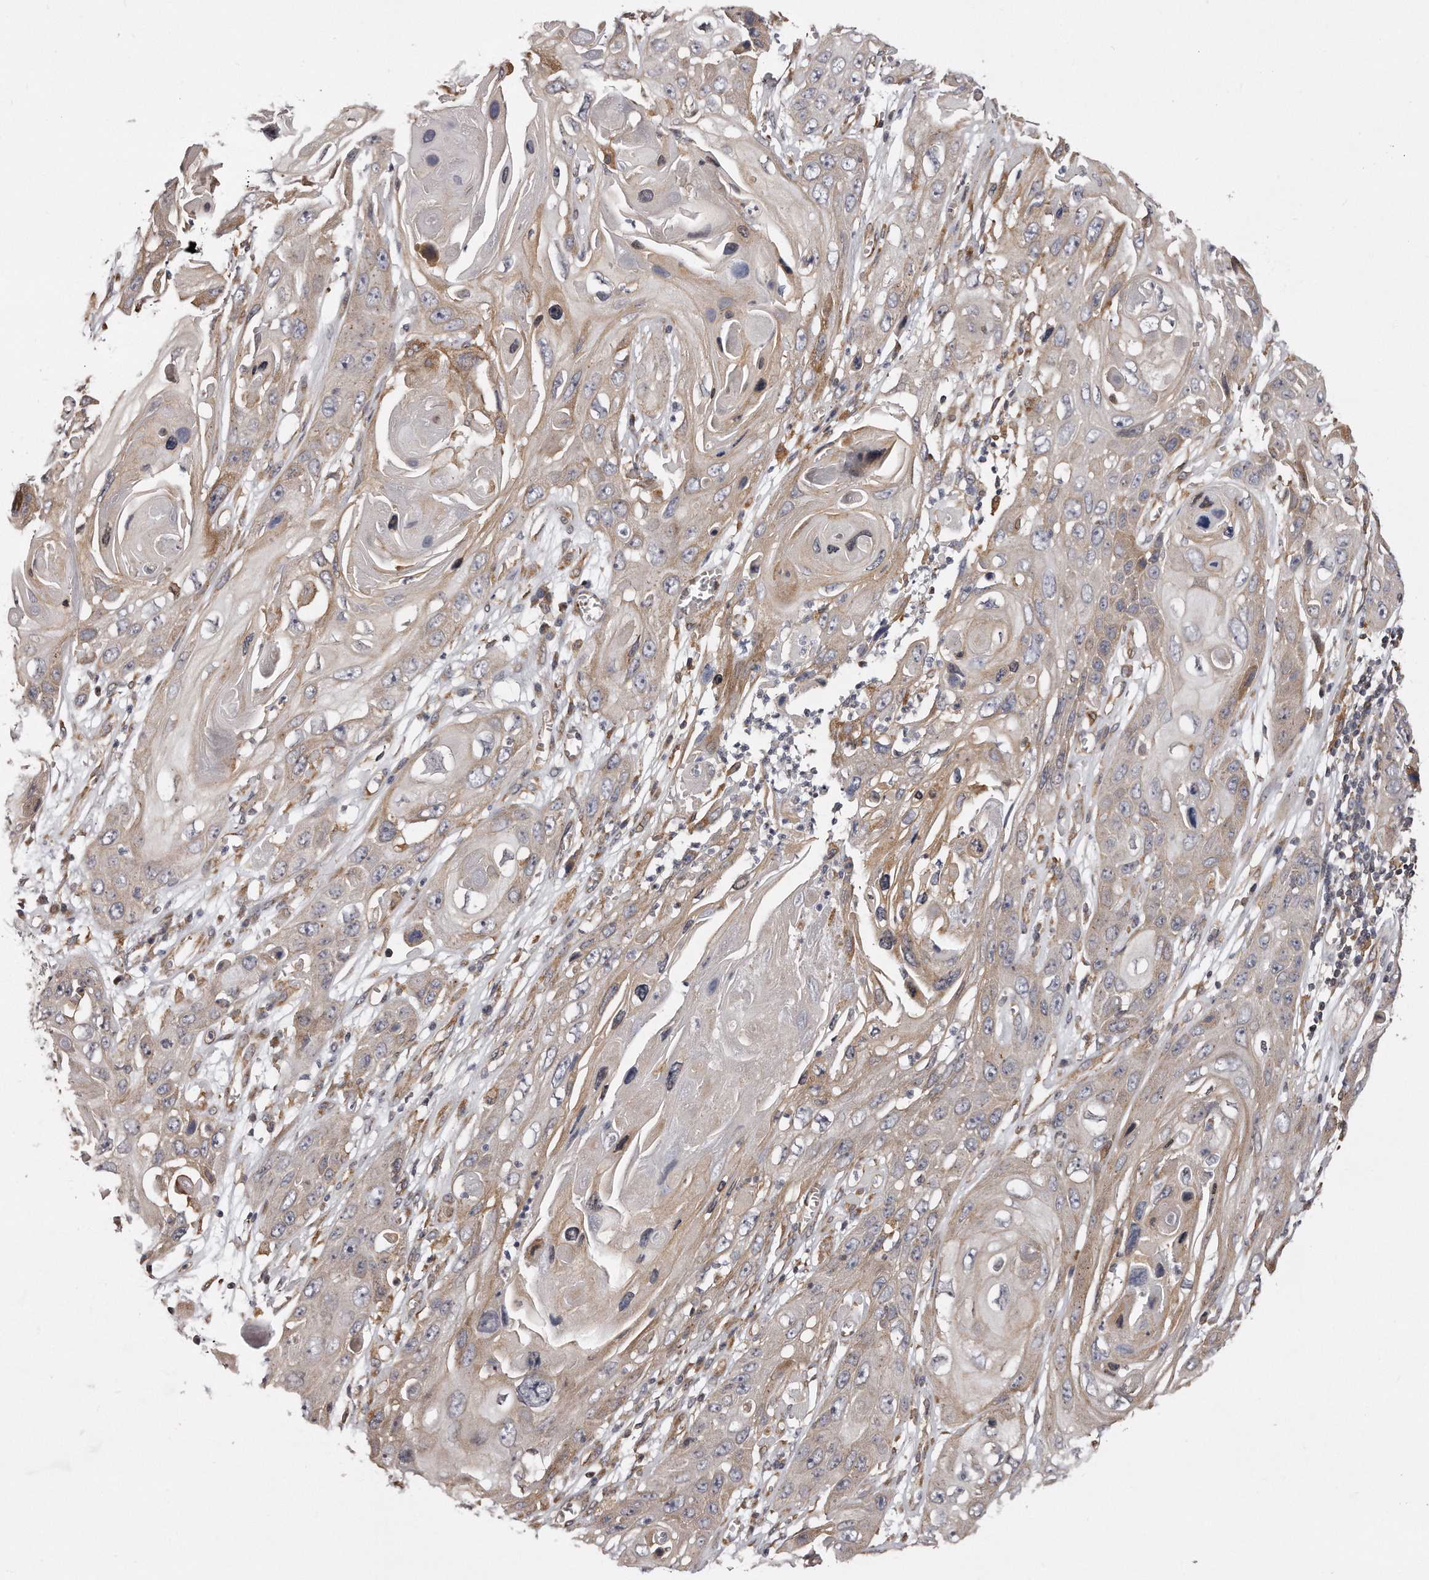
{"staining": {"intensity": "weak", "quantity": "<25%", "location": "cytoplasmic/membranous"}, "tissue": "skin cancer", "cell_type": "Tumor cells", "image_type": "cancer", "snomed": [{"axis": "morphology", "description": "Squamous cell carcinoma, NOS"}, {"axis": "topography", "description": "Skin"}], "caption": "Immunohistochemical staining of squamous cell carcinoma (skin) displays no significant positivity in tumor cells.", "gene": "TRAPPC14", "patient": {"sex": "male", "age": 55}}